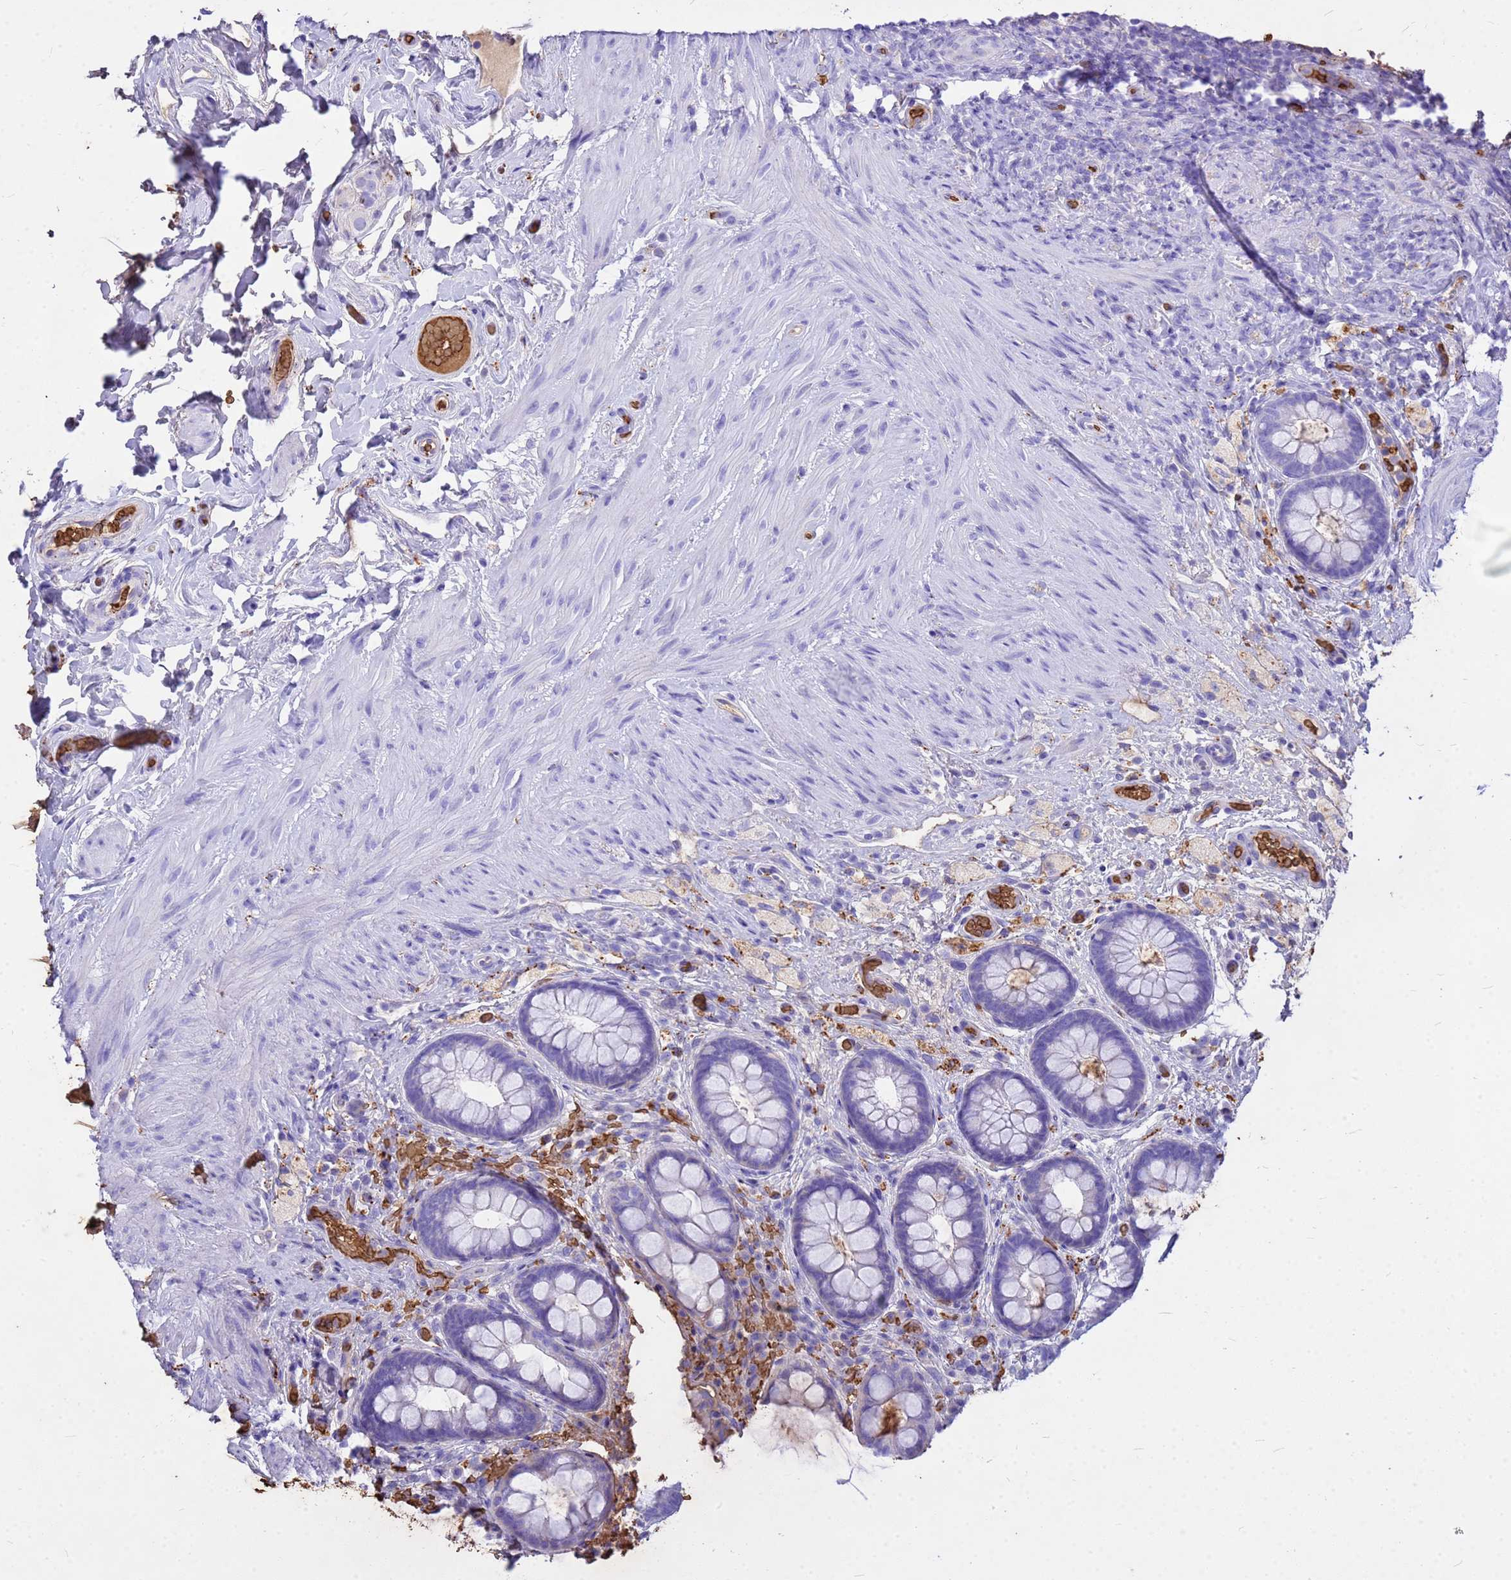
{"staining": {"intensity": "weak", "quantity": "<25%", "location": "cytoplasmic/membranous"}, "tissue": "rectum", "cell_type": "Glandular cells", "image_type": "normal", "snomed": [{"axis": "morphology", "description": "Normal tissue, NOS"}, {"axis": "topography", "description": "Rectum"}, {"axis": "topography", "description": "Peripheral nerve tissue"}], "caption": "Protein analysis of unremarkable rectum displays no significant positivity in glandular cells.", "gene": "HBA1", "patient": {"sex": "female", "age": 69}}